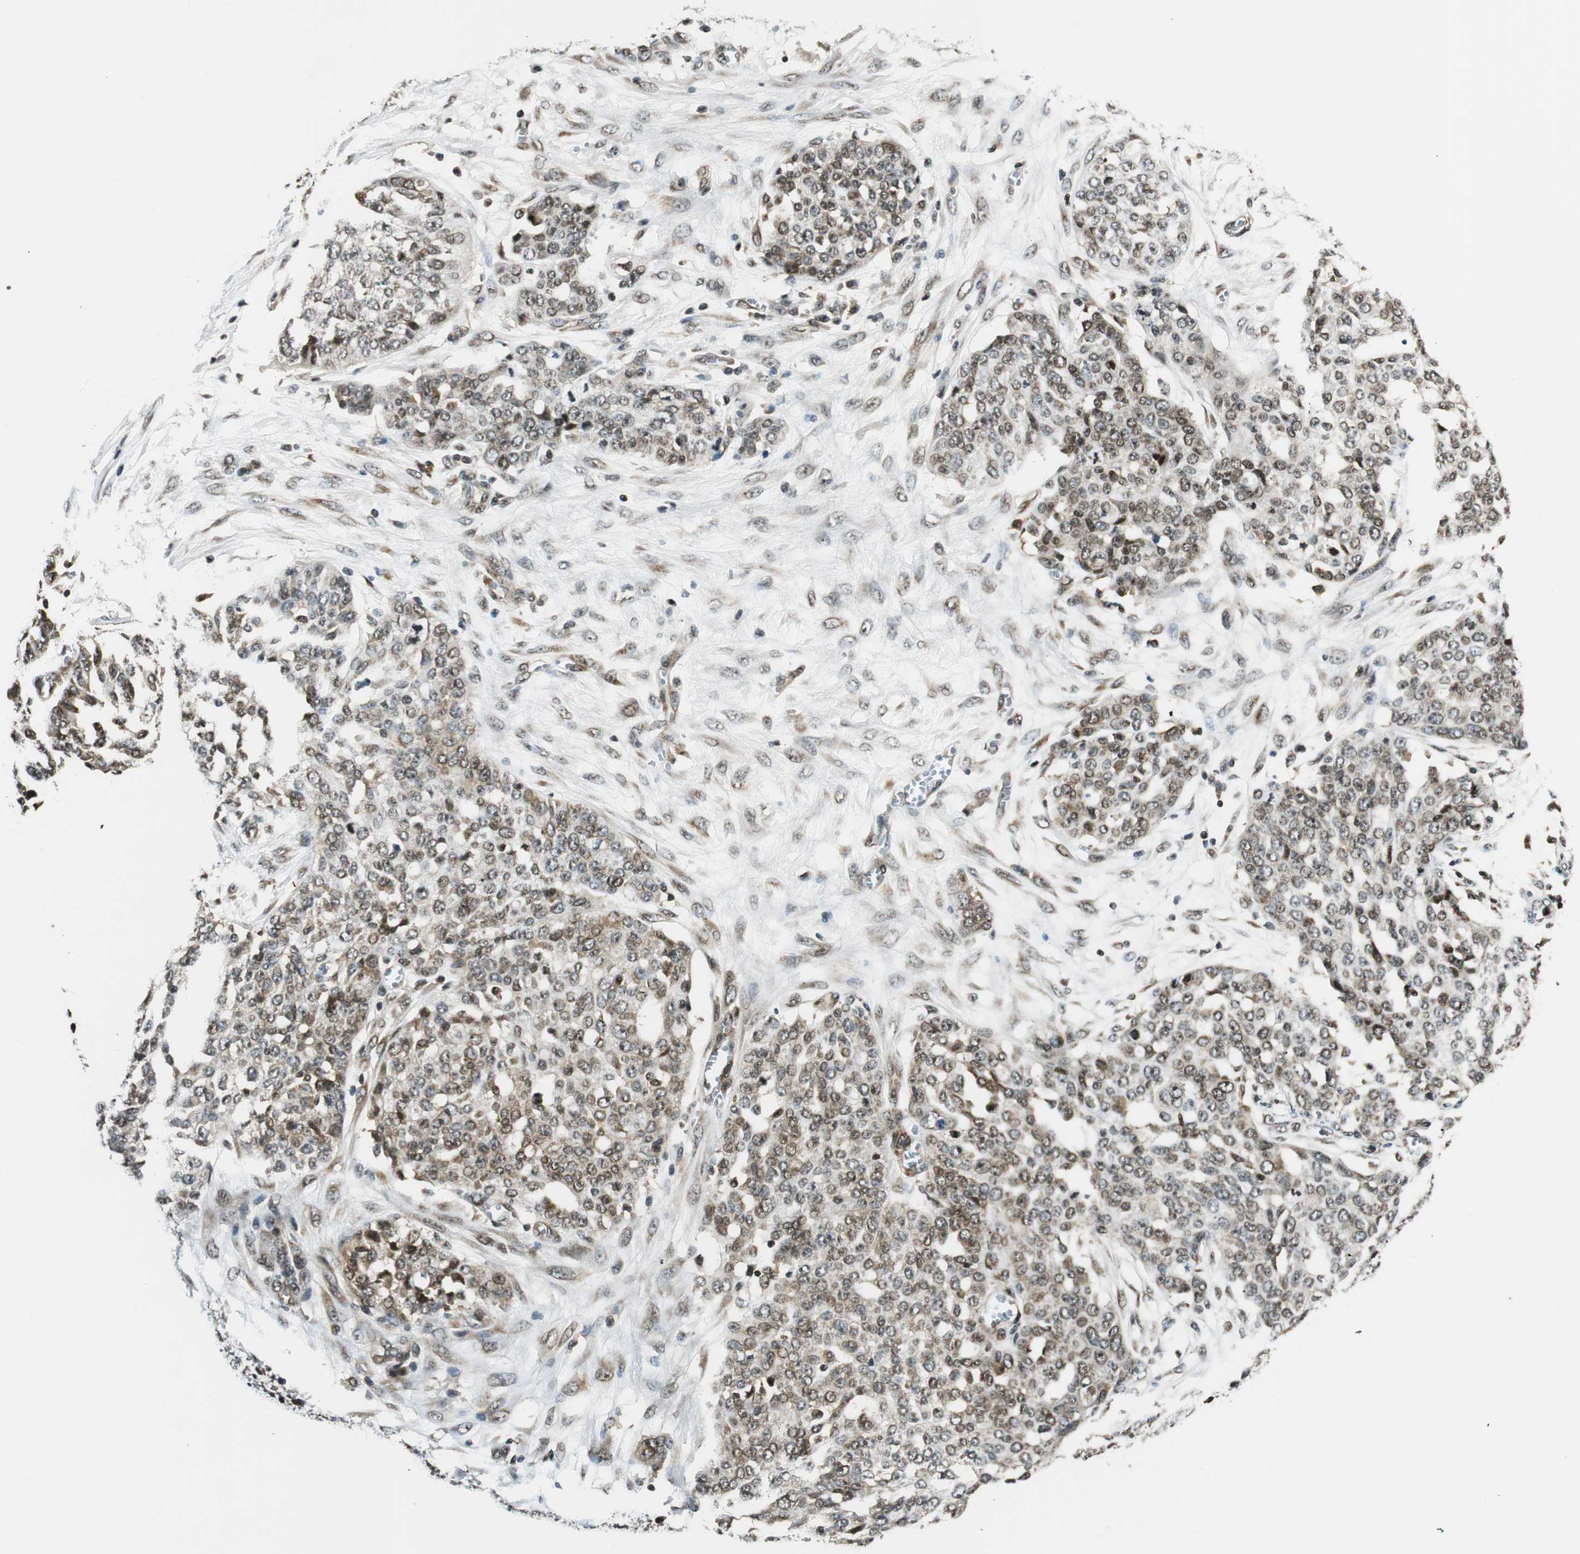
{"staining": {"intensity": "weak", "quantity": ">75%", "location": "nuclear"}, "tissue": "ovarian cancer", "cell_type": "Tumor cells", "image_type": "cancer", "snomed": [{"axis": "morphology", "description": "Cystadenocarcinoma, serous, NOS"}, {"axis": "topography", "description": "Soft tissue"}, {"axis": "topography", "description": "Ovary"}], "caption": "Protein staining displays weak nuclear positivity in about >75% of tumor cells in serous cystadenocarcinoma (ovarian).", "gene": "RING1", "patient": {"sex": "female", "age": 57}}